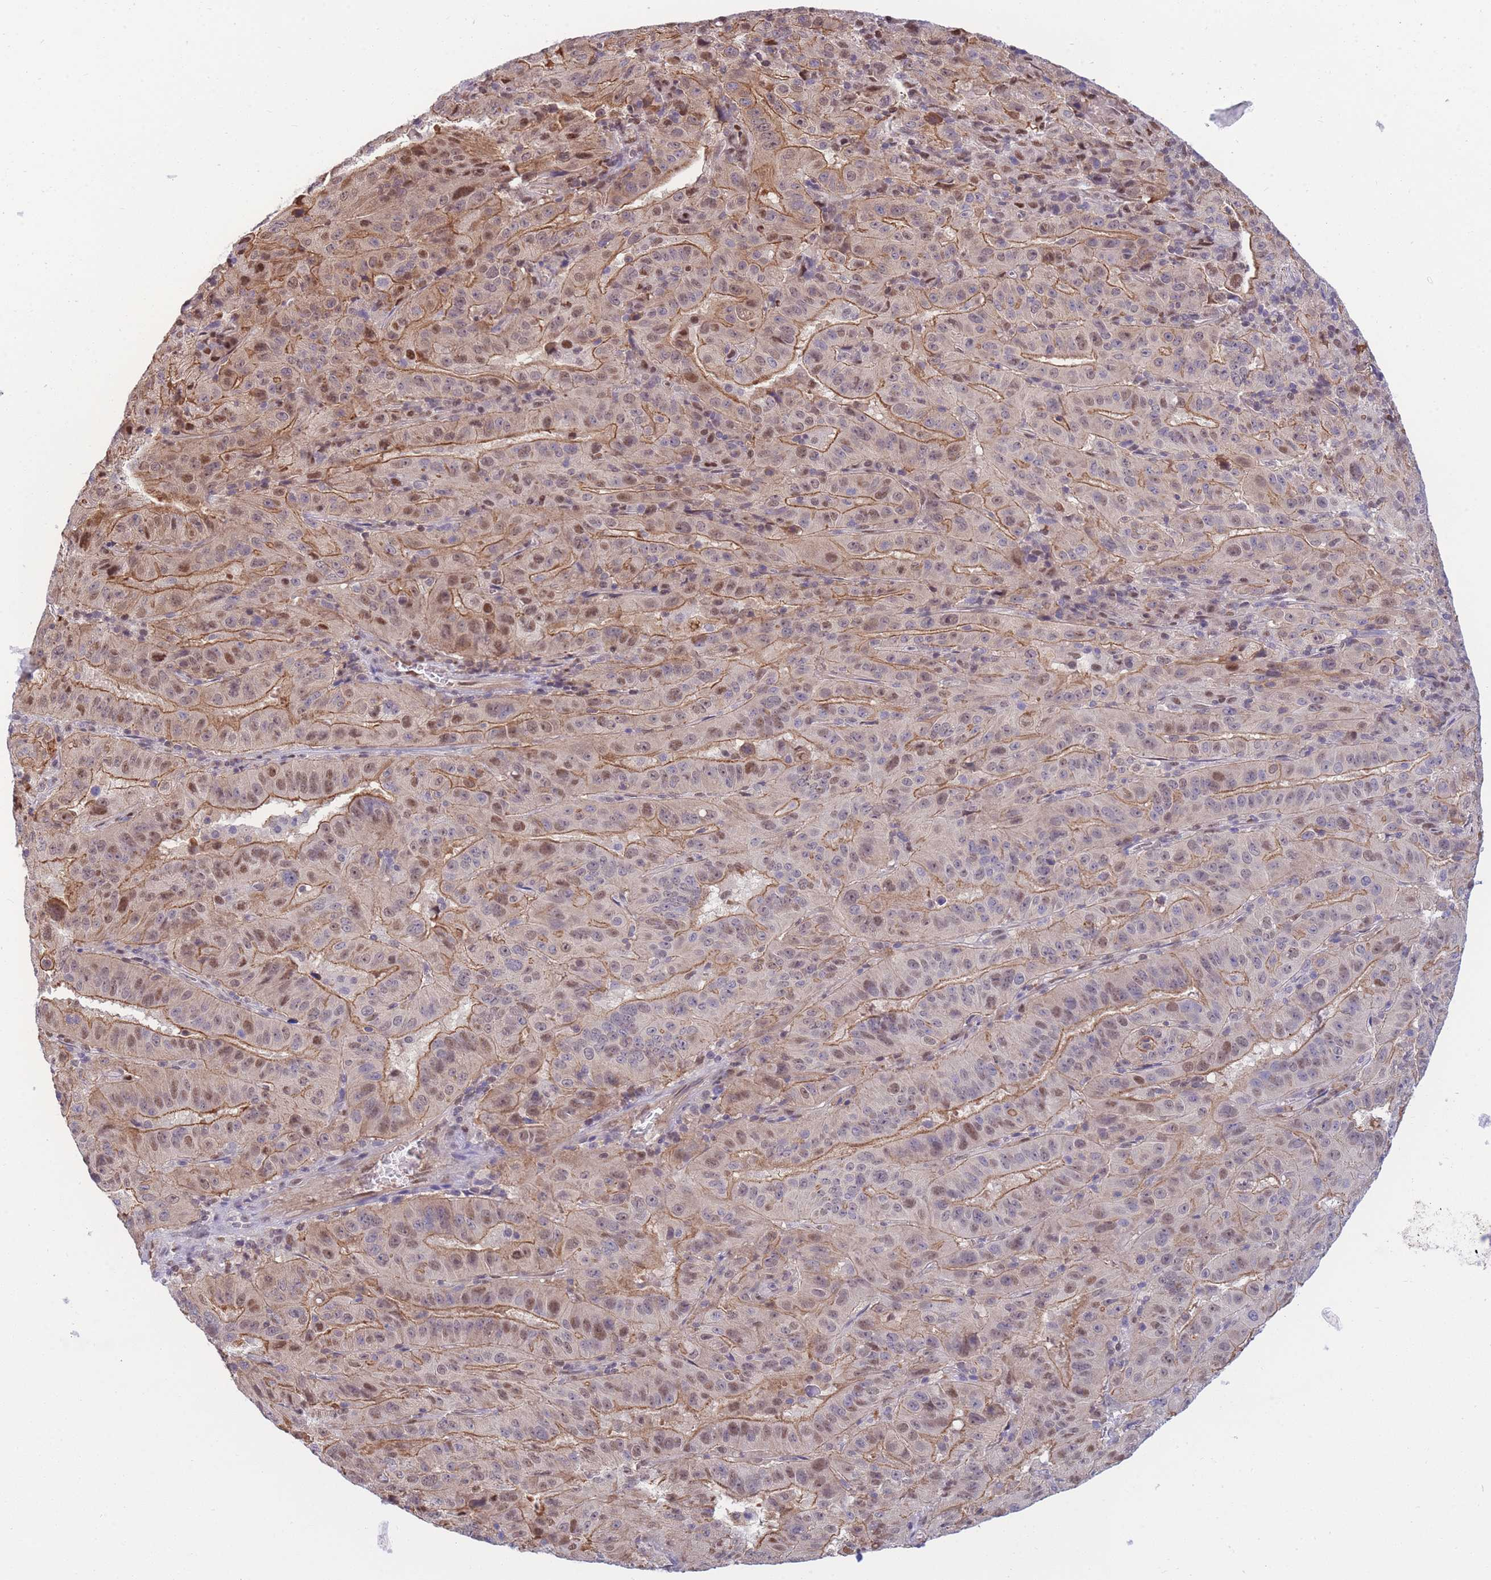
{"staining": {"intensity": "moderate", "quantity": ">75%", "location": "cytoplasmic/membranous,nuclear"}, "tissue": "pancreatic cancer", "cell_type": "Tumor cells", "image_type": "cancer", "snomed": [{"axis": "morphology", "description": "Adenocarcinoma, NOS"}, {"axis": "topography", "description": "Pancreas"}], "caption": "There is medium levels of moderate cytoplasmic/membranous and nuclear positivity in tumor cells of pancreatic adenocarcinoma, as demonstrated by immunohistochemical staining (brown color).", "gene": "CRACD", "patient": {"sex": "male", "age": 63}}